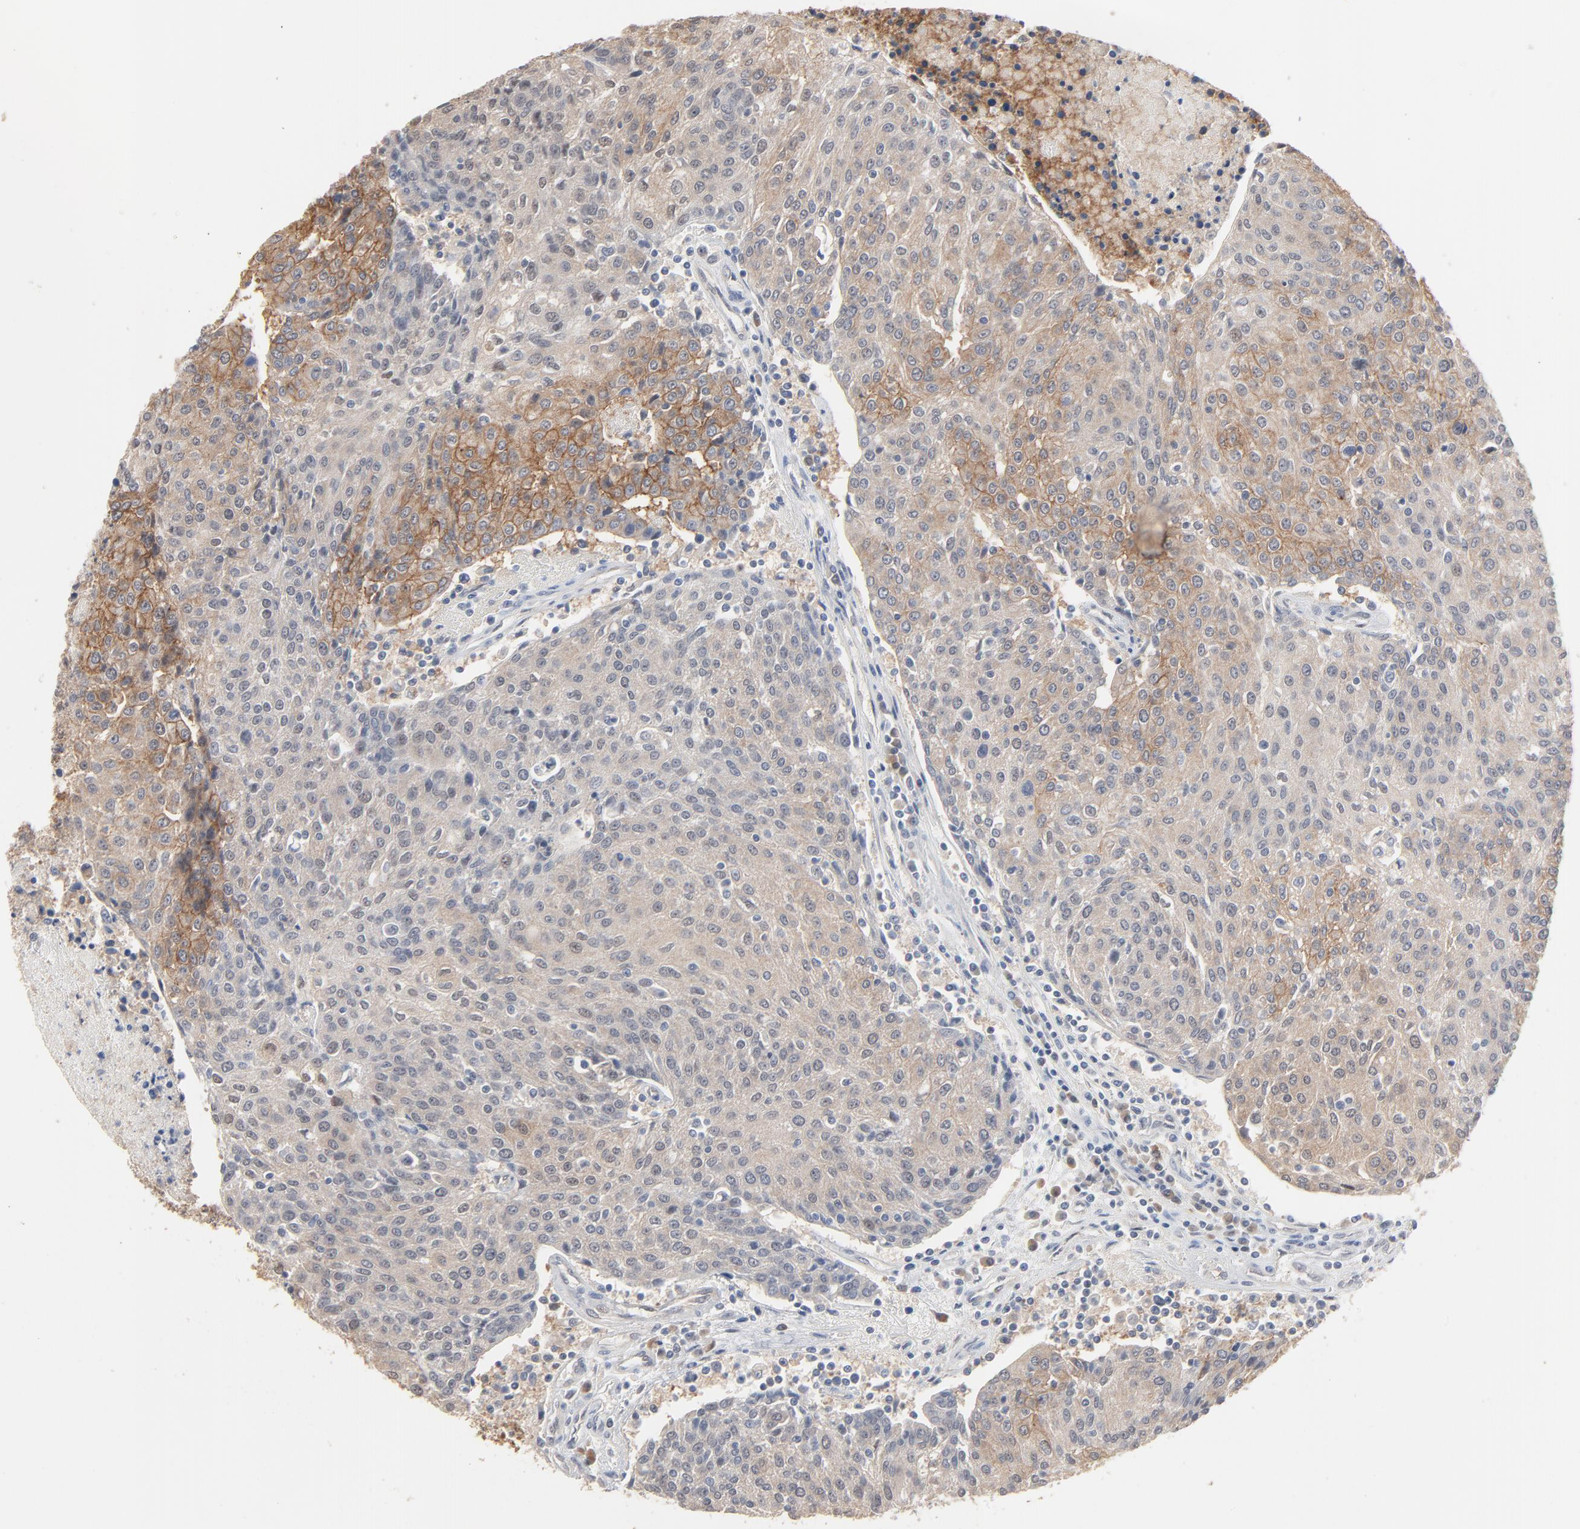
{"staining": {"intensity": "weak", "quantity": ">75%", "location": "cytoplasmic/membranous"}, "tissue": "urothelial cancer", "cell_type": "Tumor cells", "image_type": "cancer", "snomed": [{"axis": "morphology", "description": "Urothelial carcinoma, High grade"}, {"axis": "topography", "description": "Urinary bladder"}], "caption": "This is a micrograph of immunohistochemistry staining of urothelial carcinoma (high-grade), which shows weak positivity in the cytoplasmic/membranous of tumor cells.", "gene": "EPCAM", "patient": {"sex": "female", "age": 85}}